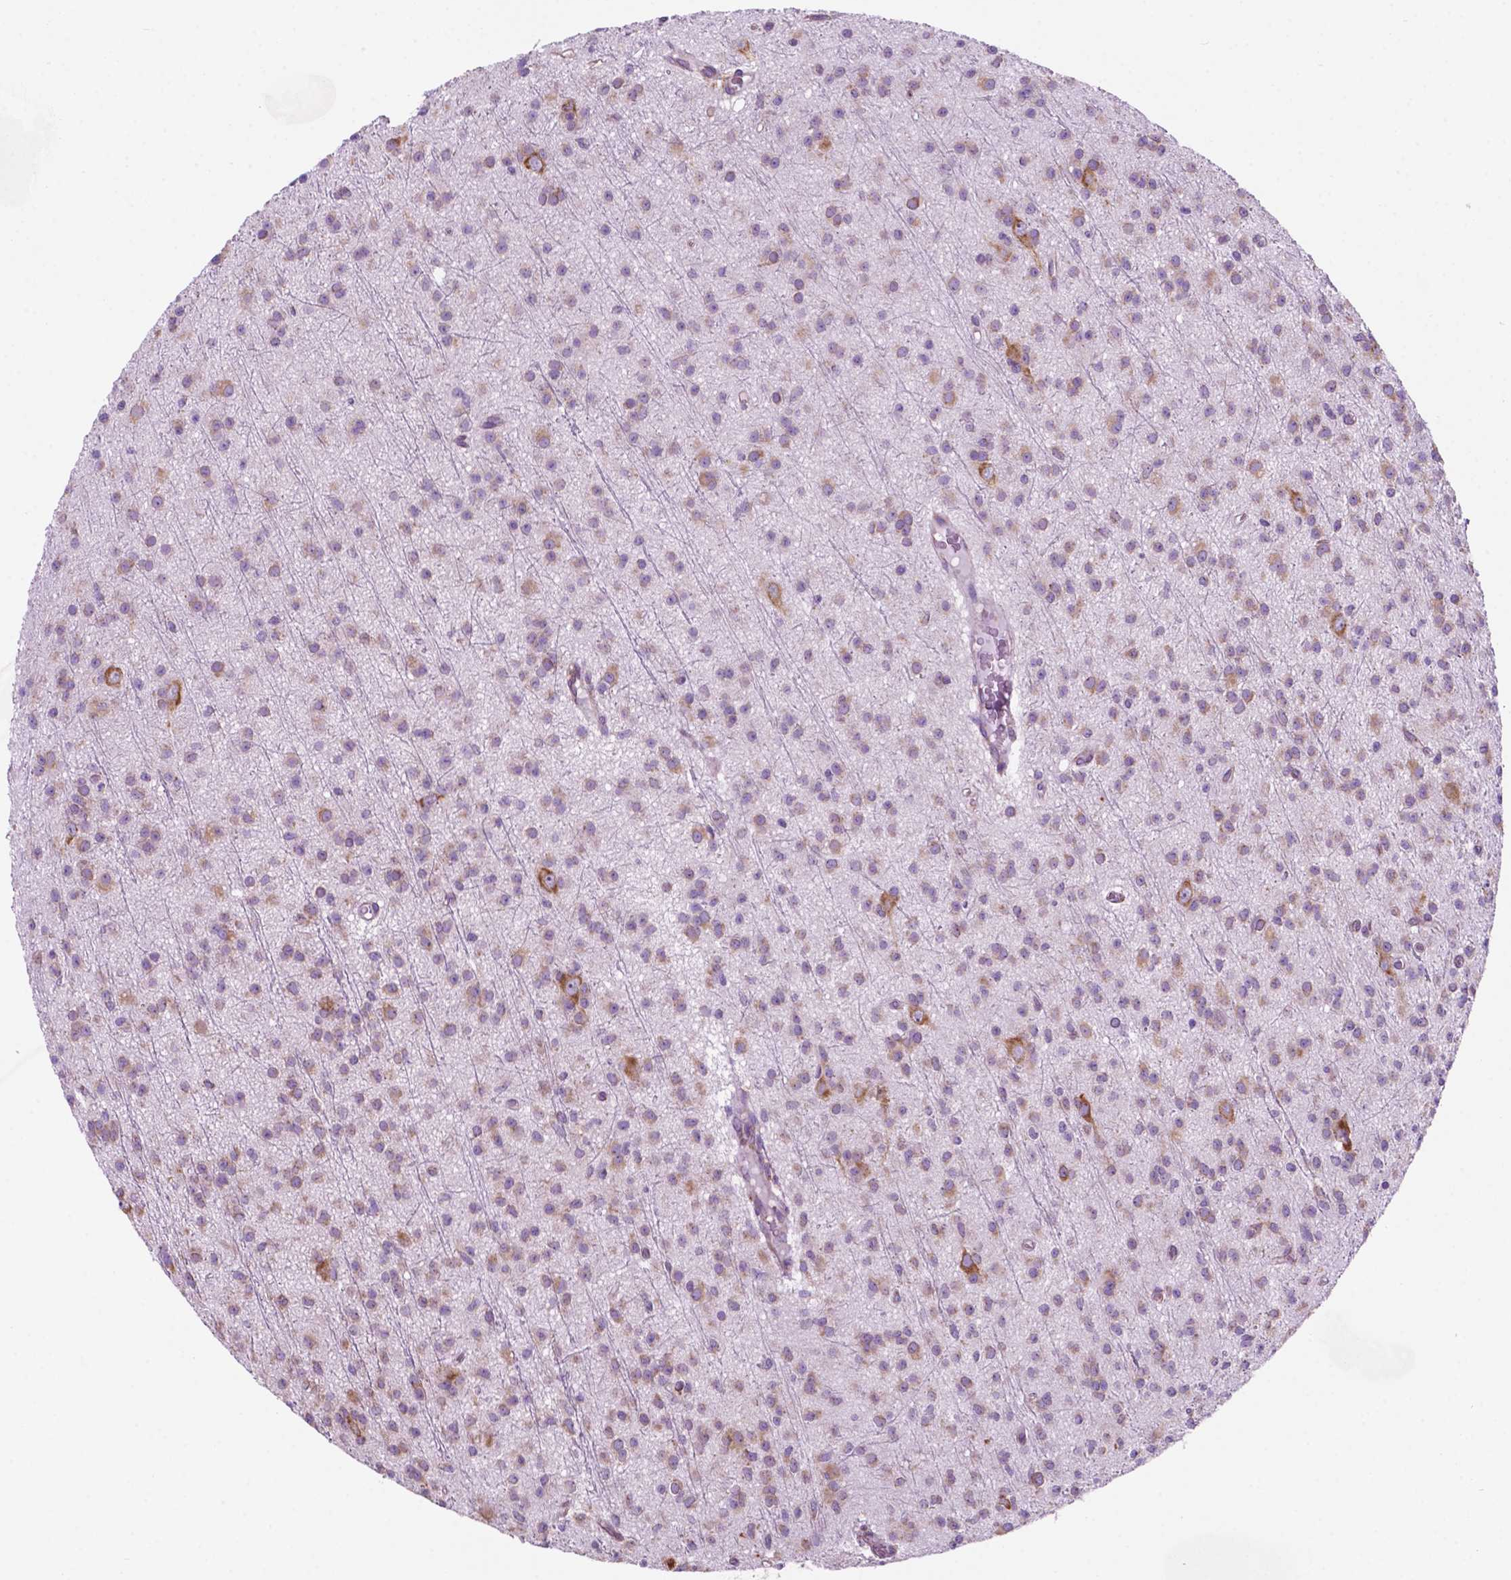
{"staining": {"intensity": "weak", "quantity": "<25%", "location": "cytoplasmic/membranous"}, "tissue": "glioma", "cell_type": "Tumor cells", "image_type": "cancer", "snomed": [{"axis": "morphology", "description": "Glioma, malignant, Low grade"}, {"axis": "topography", "description": "Brain"}], "caption": "DAB immunohistochemical staining of human glioma reveals no significant positivity in tumor cells.", "gene": "RPL29", "patient": {"sex": "male", "age": 27}}